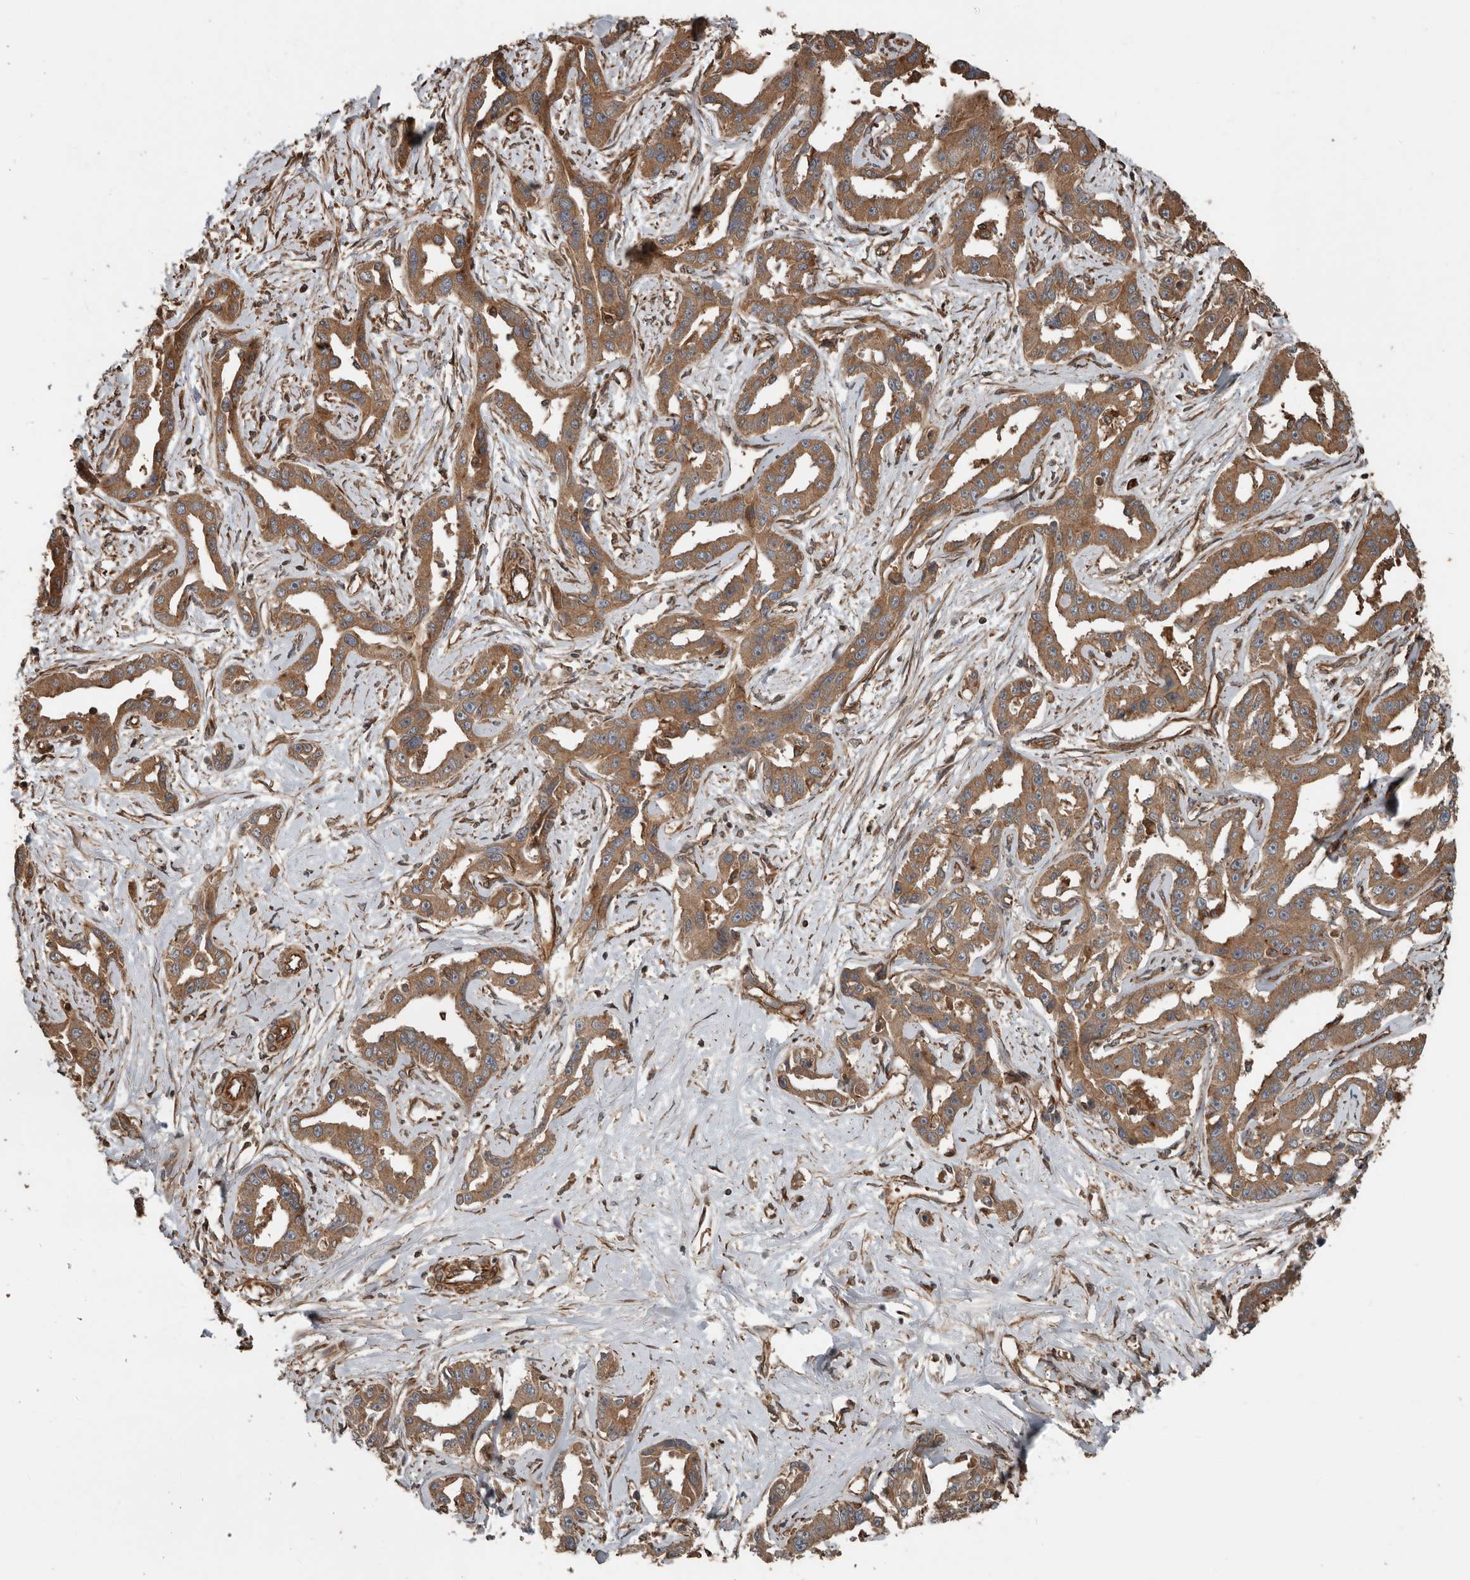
{"staining": {"intensity": "moderate", "quantity": ">75%", "location": "cytoplasmic/membranous"}, "tissue": "liver cancer", "cell_type": "Tumor cells", "image_type": "cancer", "snomed": [{"axis": "morphology", "description": "Cholangiocarcinoma"}, {"axis": "topography", "description": "Liver"}], "caption": "Protein staining displays moderate cytoplasmic/membranous expression in approximately >75% of tumor cells in cholangiocarcinoma (liver).", "gene": "YOD1", "patient": {"sex": "male", "age": 59}}